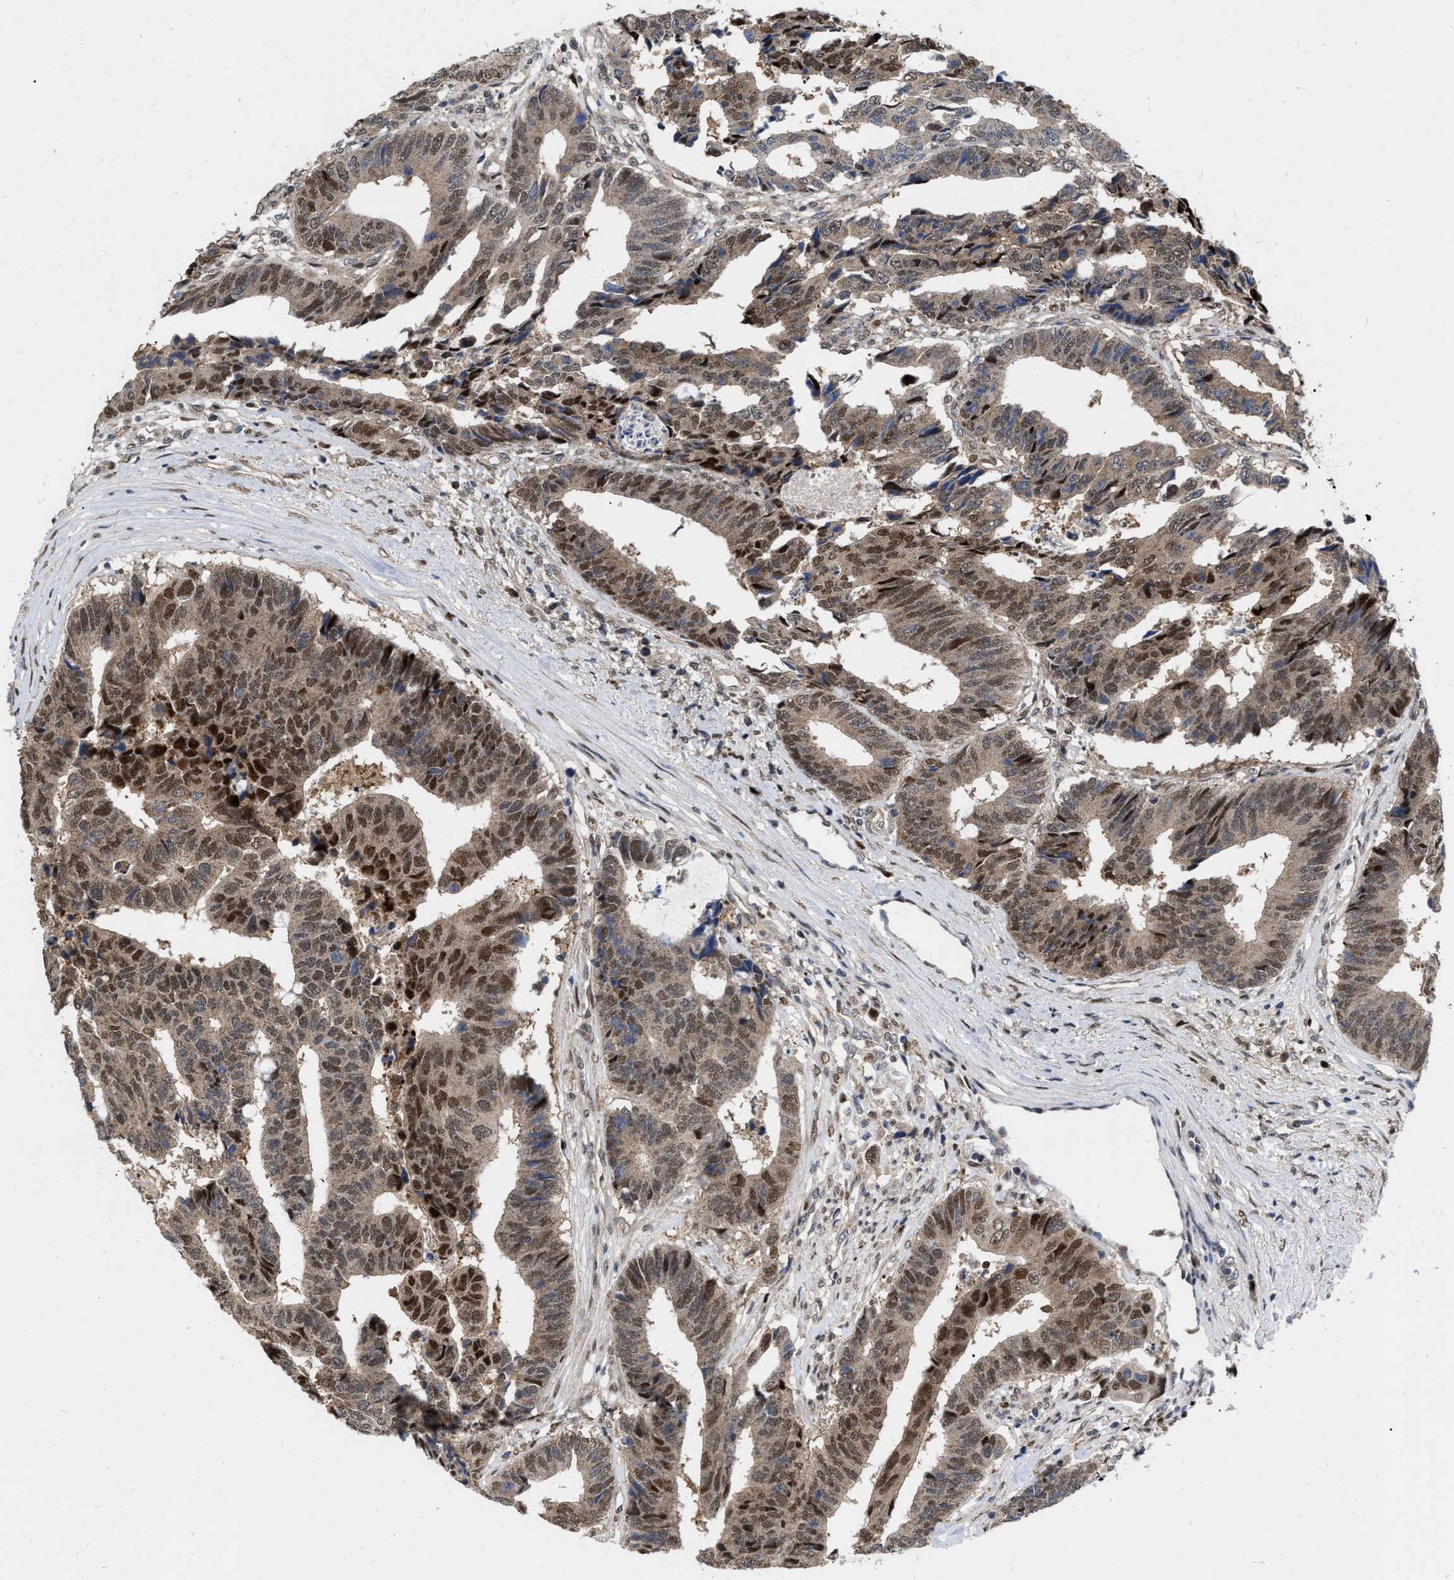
{"staining": {"intensity": "moderate", "quantity": ">75%", "location": "cytoplasmic/membranous,nuclear"}, "tissue": "colorectal cancer", "cell_type": "Tumor cells", "image_type": "cancer", "snomed": [{"axis": "morphology", "description": "Adenocarcinoma, NOS"}, {"axis": "topography", "description": "Rectum"}], "caption": "A brown stain shows moderate cytoplasmic/membranous and nuclear staining of a protein in human colorectal adenocarcinoma tumor cells.", "gene": "MDM4", "patient": {"sex": "male", "age": 84}}